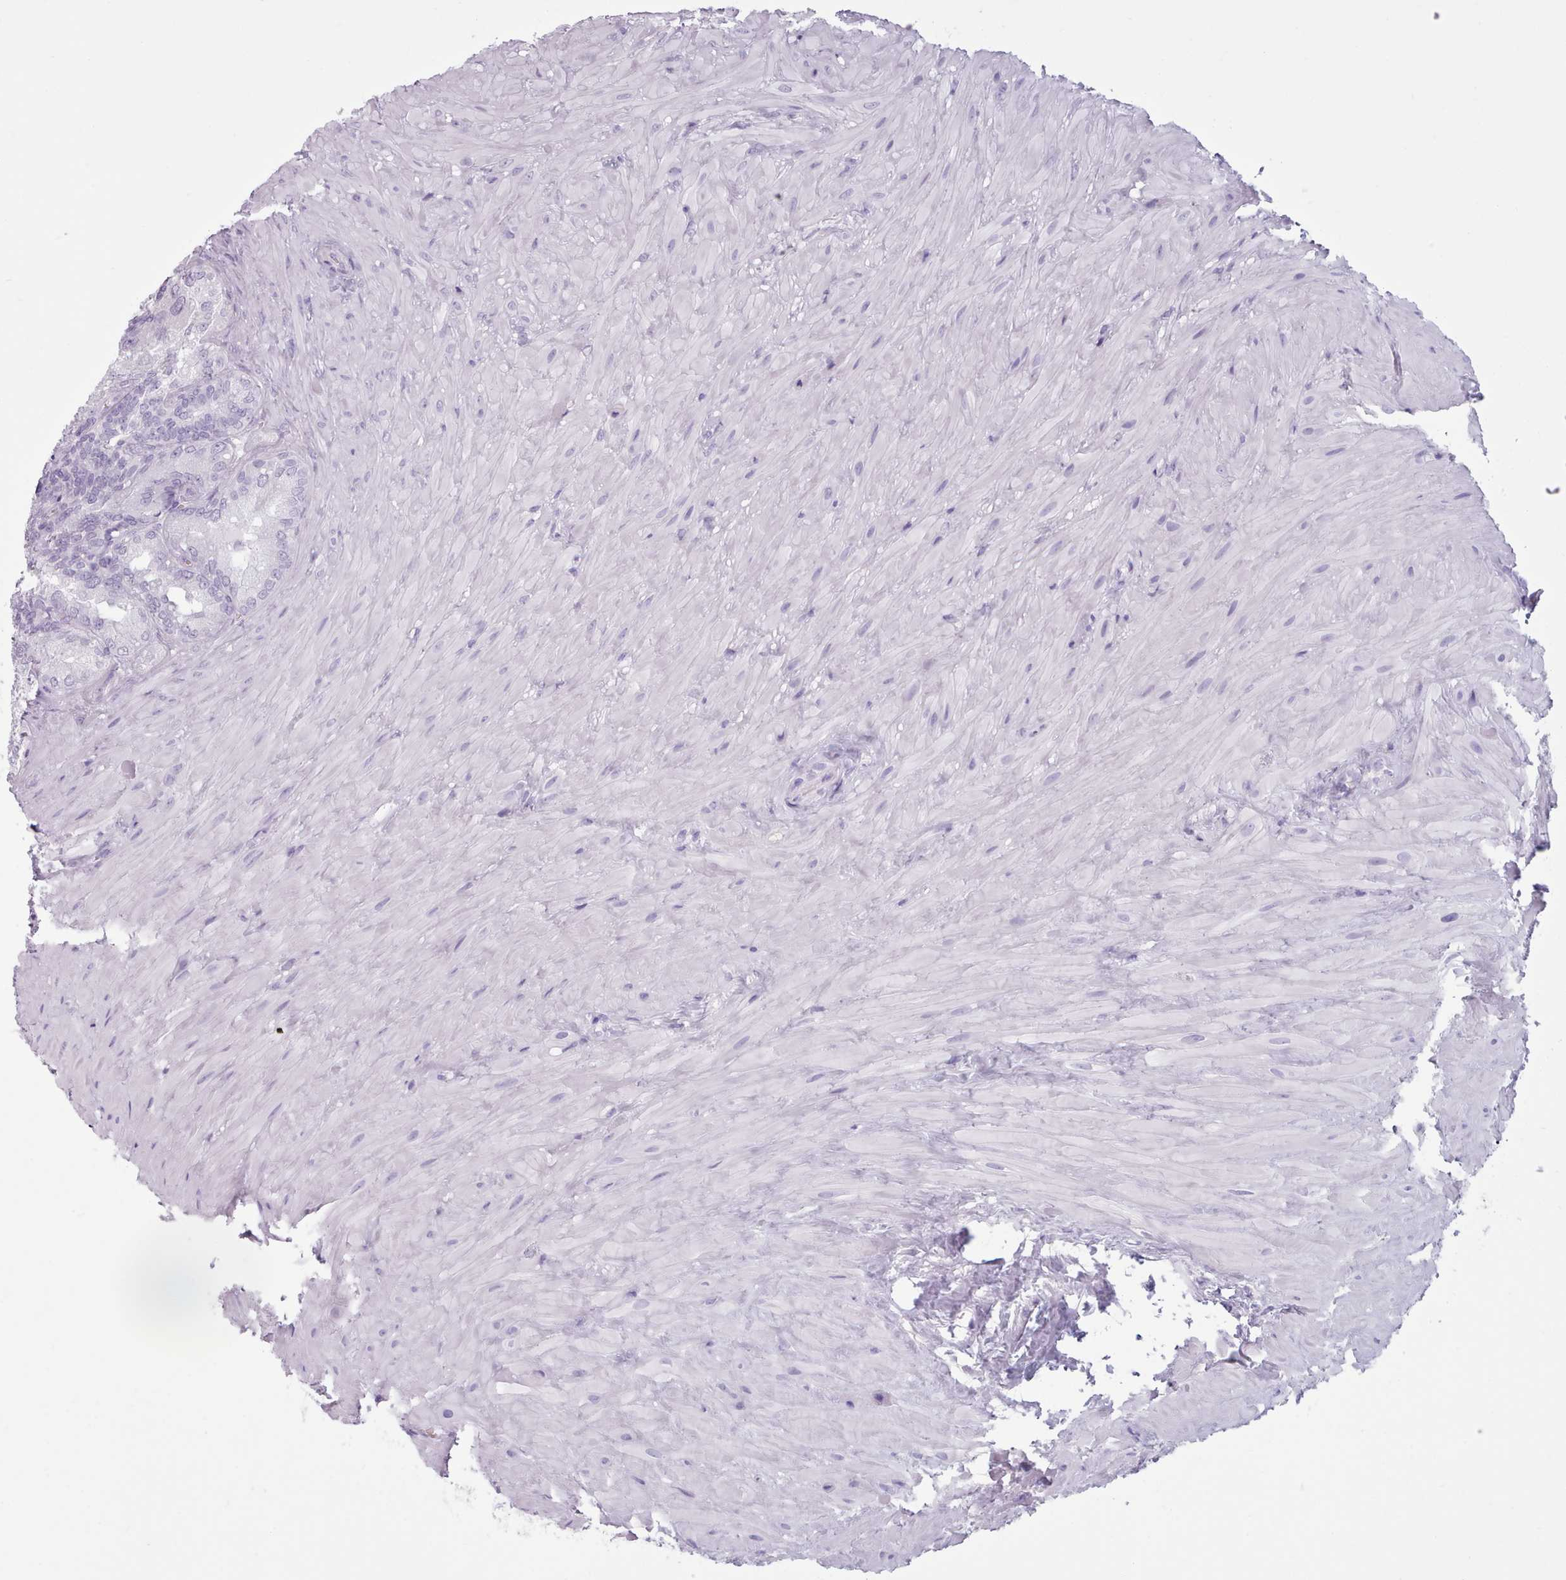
{"staining": {"intensity": "negative", "quantity": "none", "location": "none"}, "tissue": "seminal vesicle", "cell_type": "Glandular cells", "image_type": "normal", "snomed": [{"axis": "morphology", "description": "Normal tissue, NOS"}, {"axis": "topography", "description": "Seminal veicle"}], "caption": "This image is of normal seminal vesicle stained with IHC to label a protein in brown with the nuclei are counter-stained blue. There is no expression in glandular cells. The staining was performed using DAB (3,3'-diaminobenzidine) to visualize the protein expression in brown, while the nuclei were stained in blue with hematoxylin (Magnification: 20x).", "gene": "ZNF43", "patient": {"sex": "male", "age": 62}}